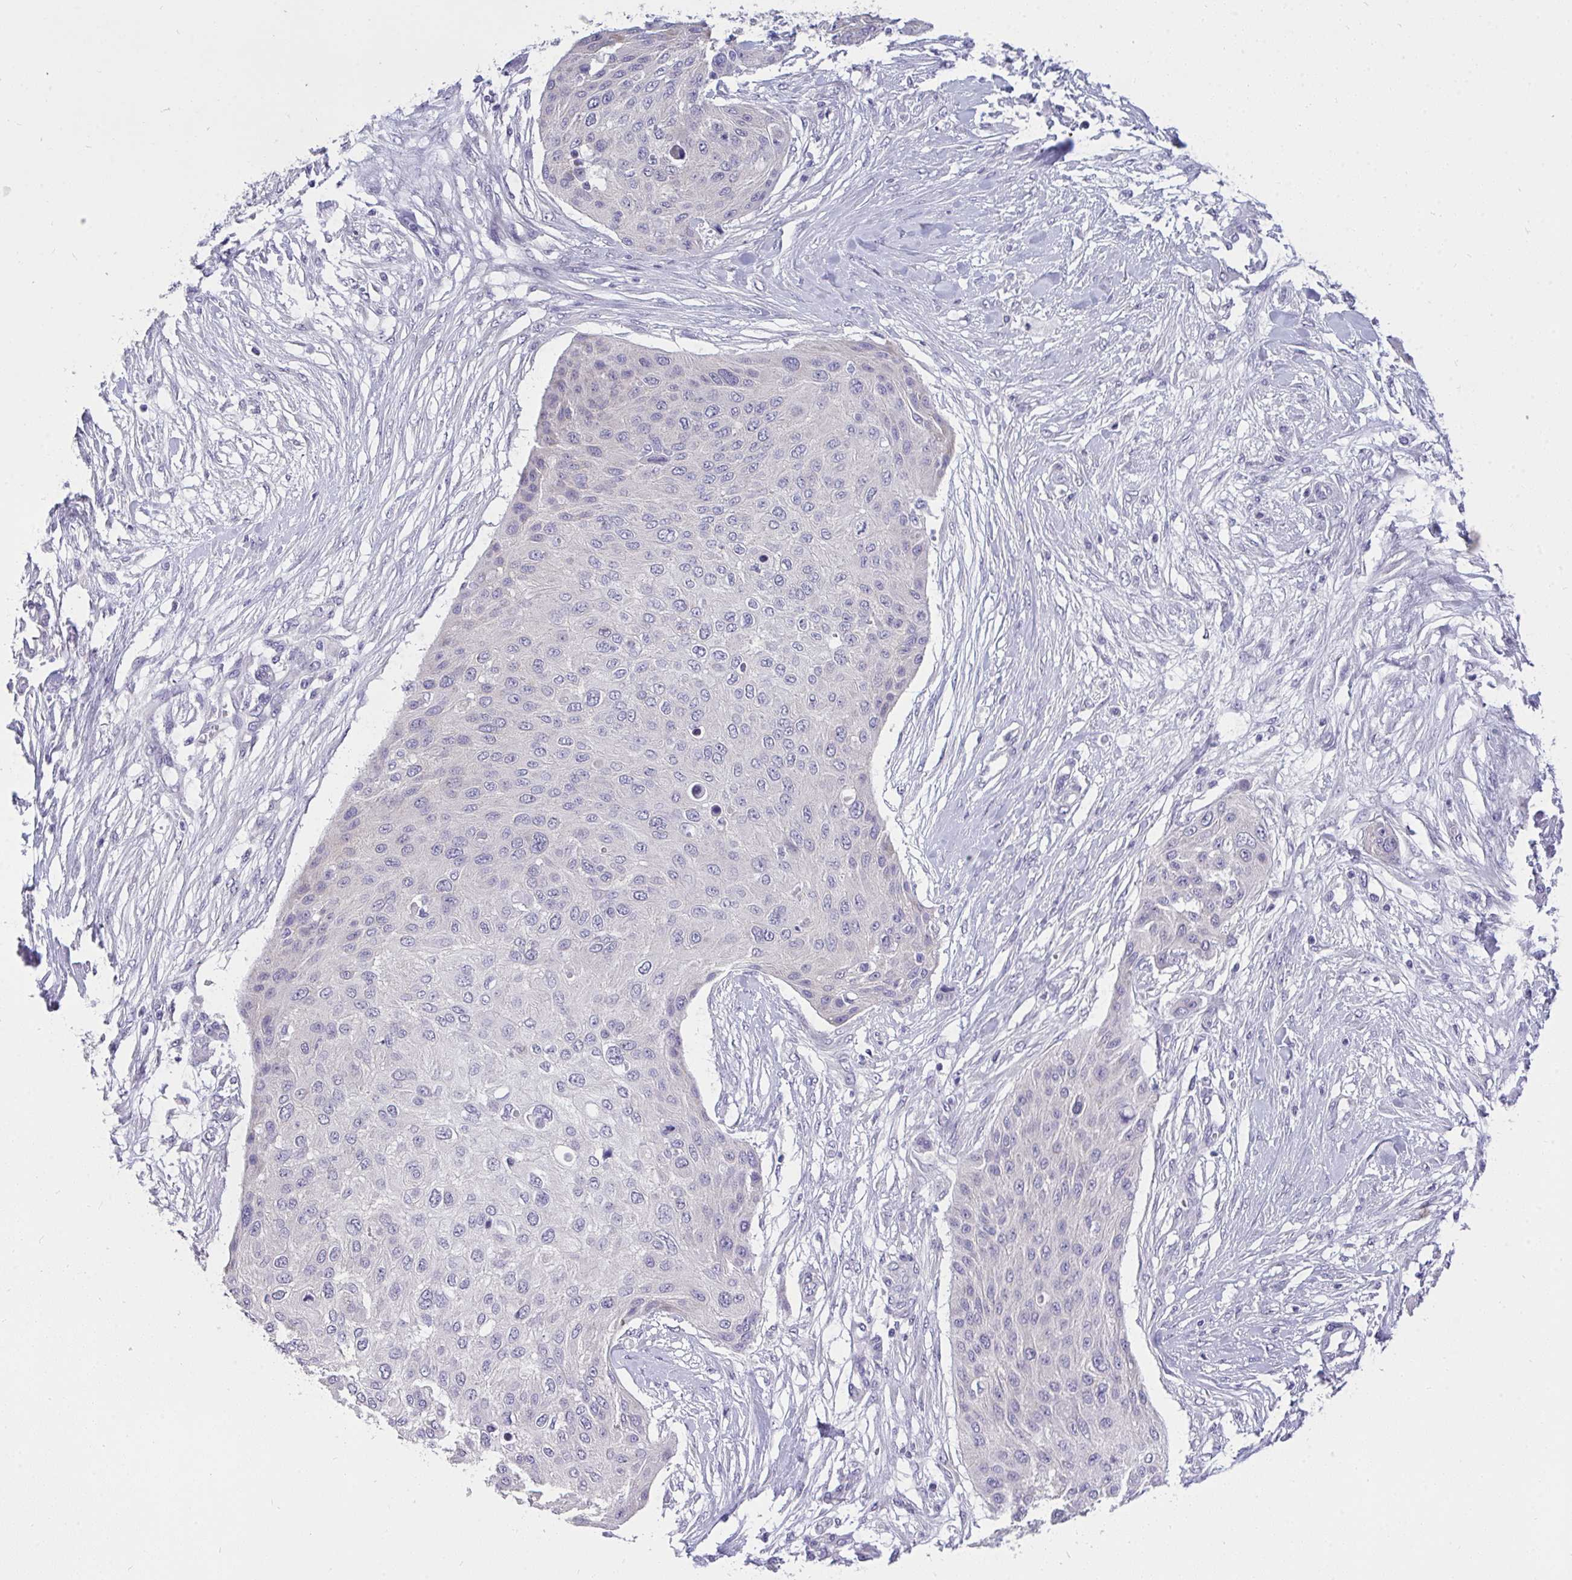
{"staining": {"intensity": "negative", "quantity": "none", "location": "none"}, "tissue": "skin cancer", "cell_type": "Tumor cells", "image_type": "cancer", "snomed": [{"axis": "morphology", "description": "Squamous cell carcinoma, NOS"}, {"axis": "topography", "description": "Skin"}], "caption": "This micrograph is of skin cancer stained with IHC to label a protein in brown with the nuclei are counter-stained blue. There is no expression in tumor cells.", "gene": "VGLL3", "patient": {"sex": "female", "age": 87}}